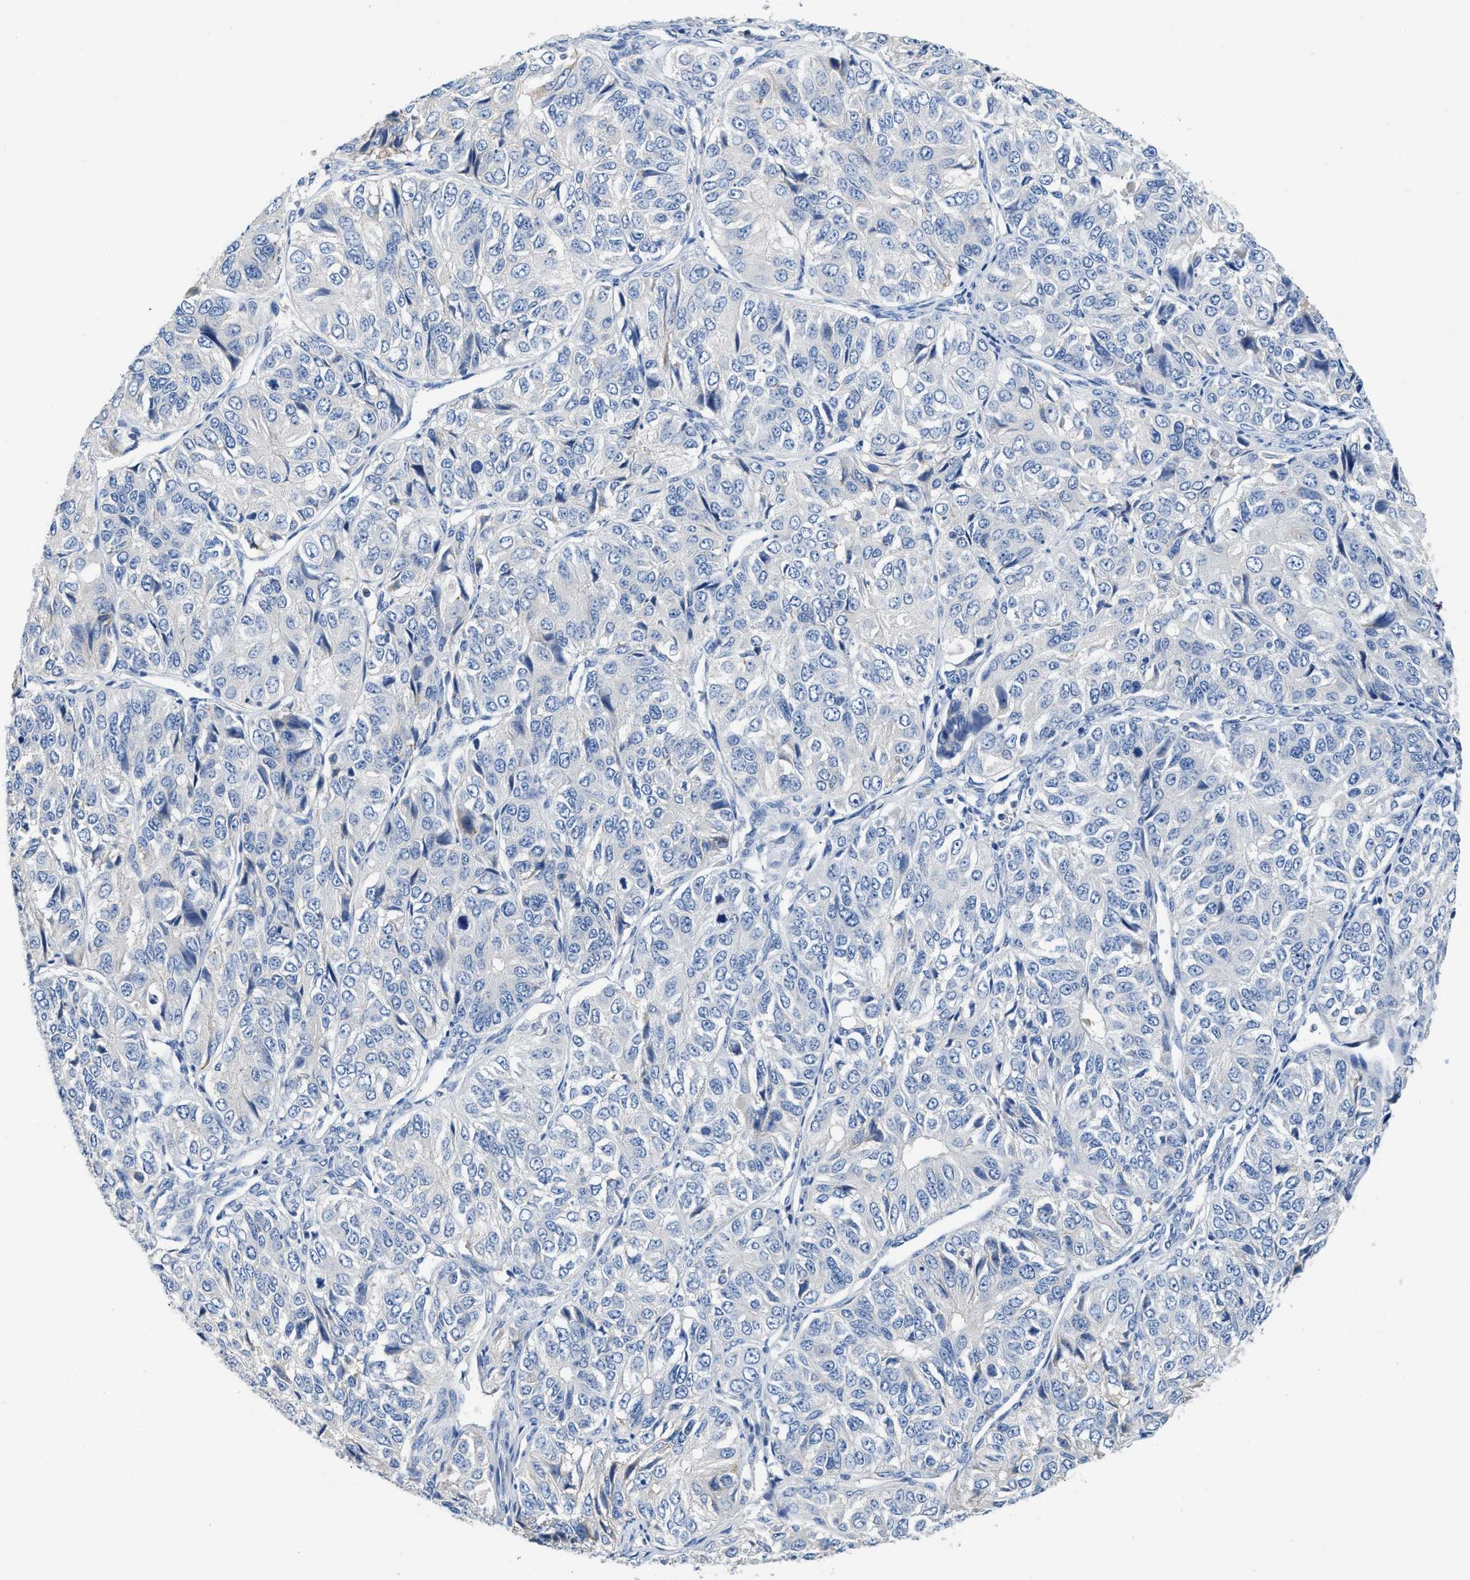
{"staining": {"intensity": "negative", "quantity": "none", "location": "none"}, "tissue": "ovarian cancer", "cell_type": "Tumor cells", "image_type": "cancer", "snomed": [{"axis": "morphology", "description": "Carcinoma, endometroid"}, {"axis": "topography", "description": "Ovary"}], "caption": "There is no significant staining in tumor cells of ovarian cancer.", "gene": "C1S", "patient": {"sex": "female", "age": 51}}